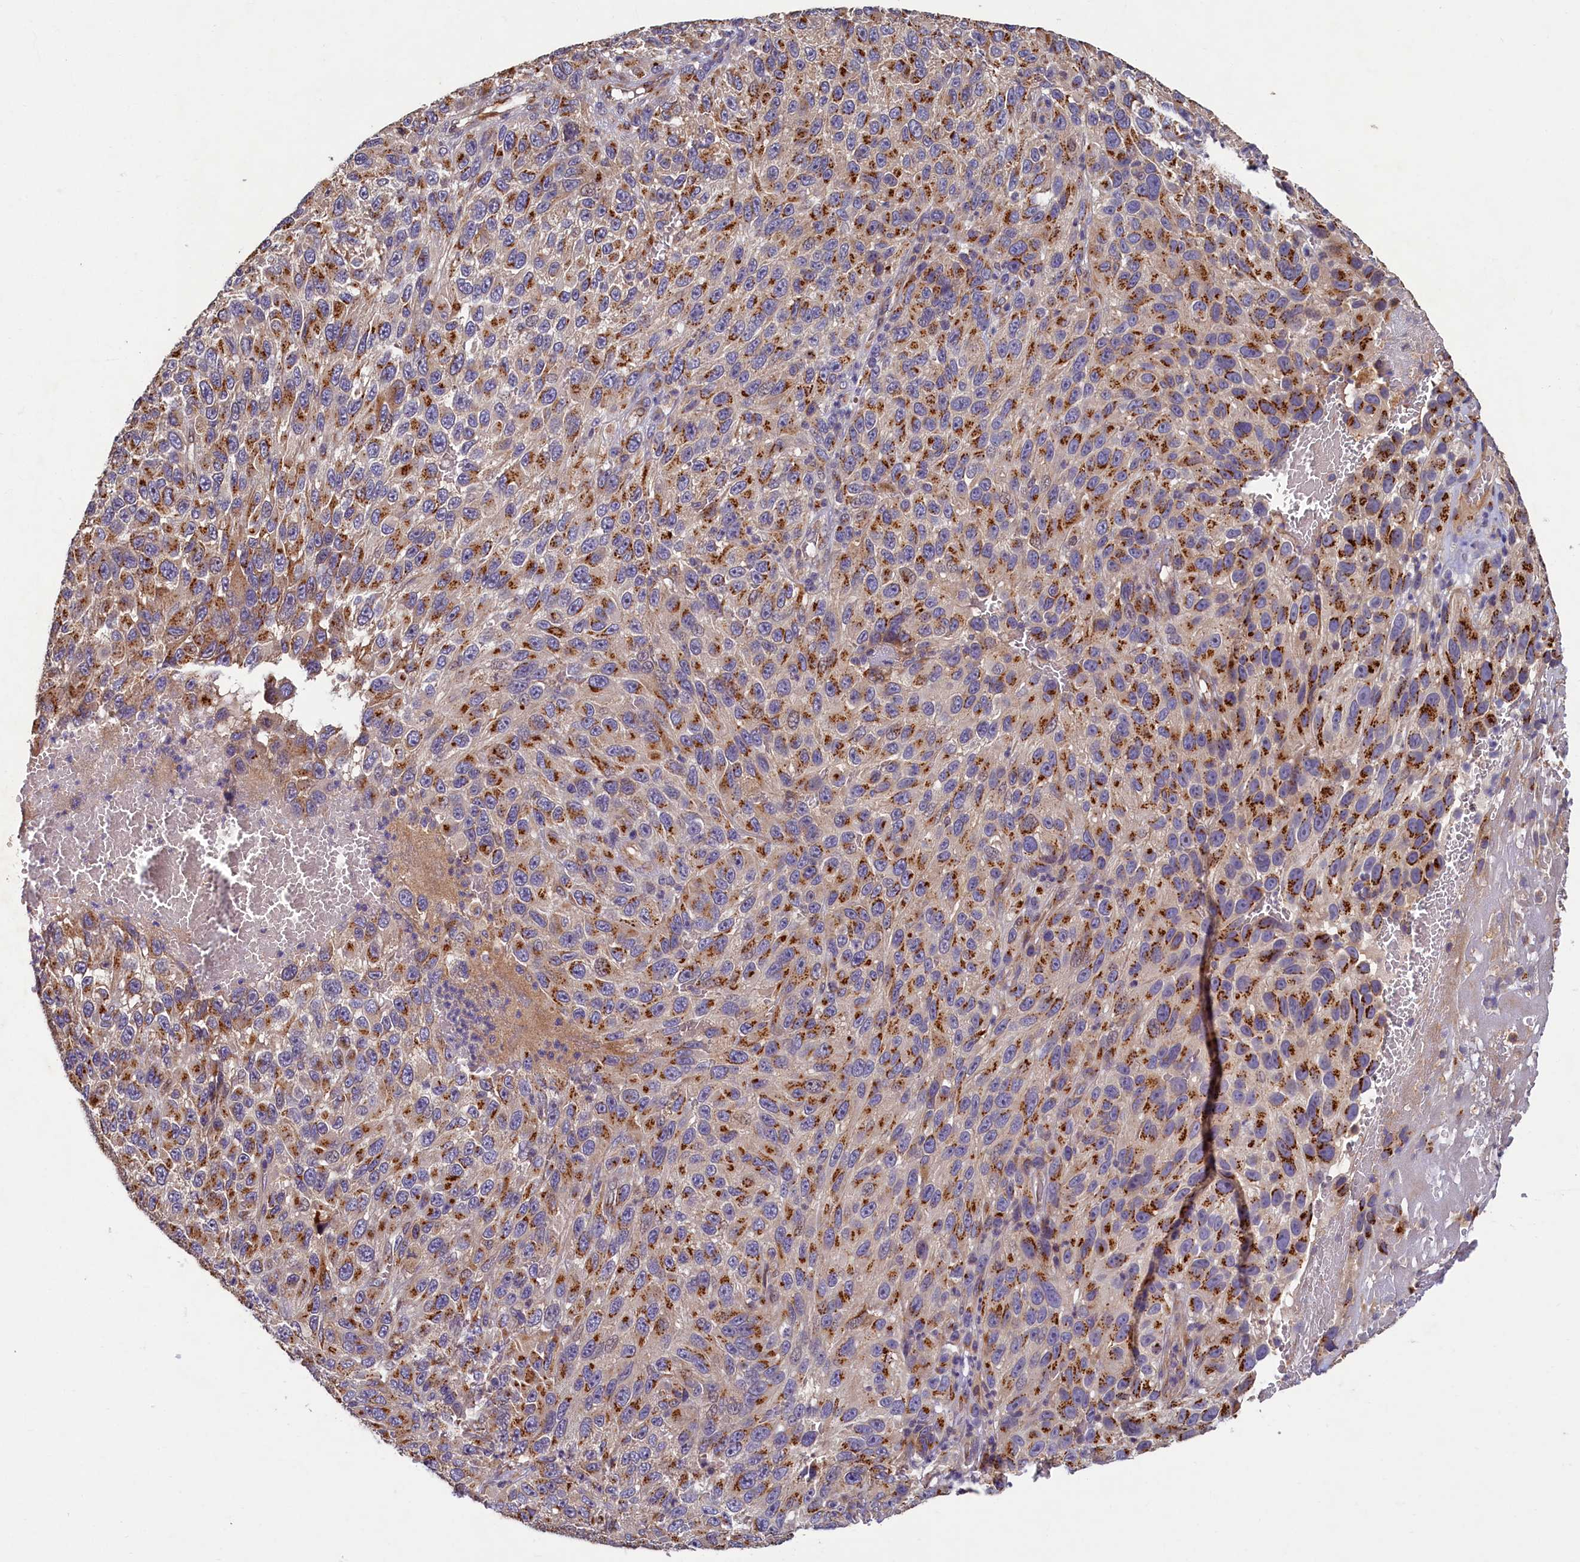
{"staining": {"intensity": "strong", "quantity": ">75%", "location": "cytoplasmic/membranous"}, "tissue": "melanoma", "cell_type": "Tumor cells", "image_type": "cancer", "snomed": [{"axis": "morphology", "description": "Normal tissue, NOS"}, {"axis": "morphology", "description": "Malignant melanoma, NOS"}, {"axis": "topography", "description": "Skin"}], "caption": "A histopathology image showing strong cytoplasmic/membranous staining in approximately >75% of tumor cells in malignant melanoma, as visualized by brown immunohistochemical staining.", "gene": "TMEM181", "patient": {"sex": "female", "age": 96}}